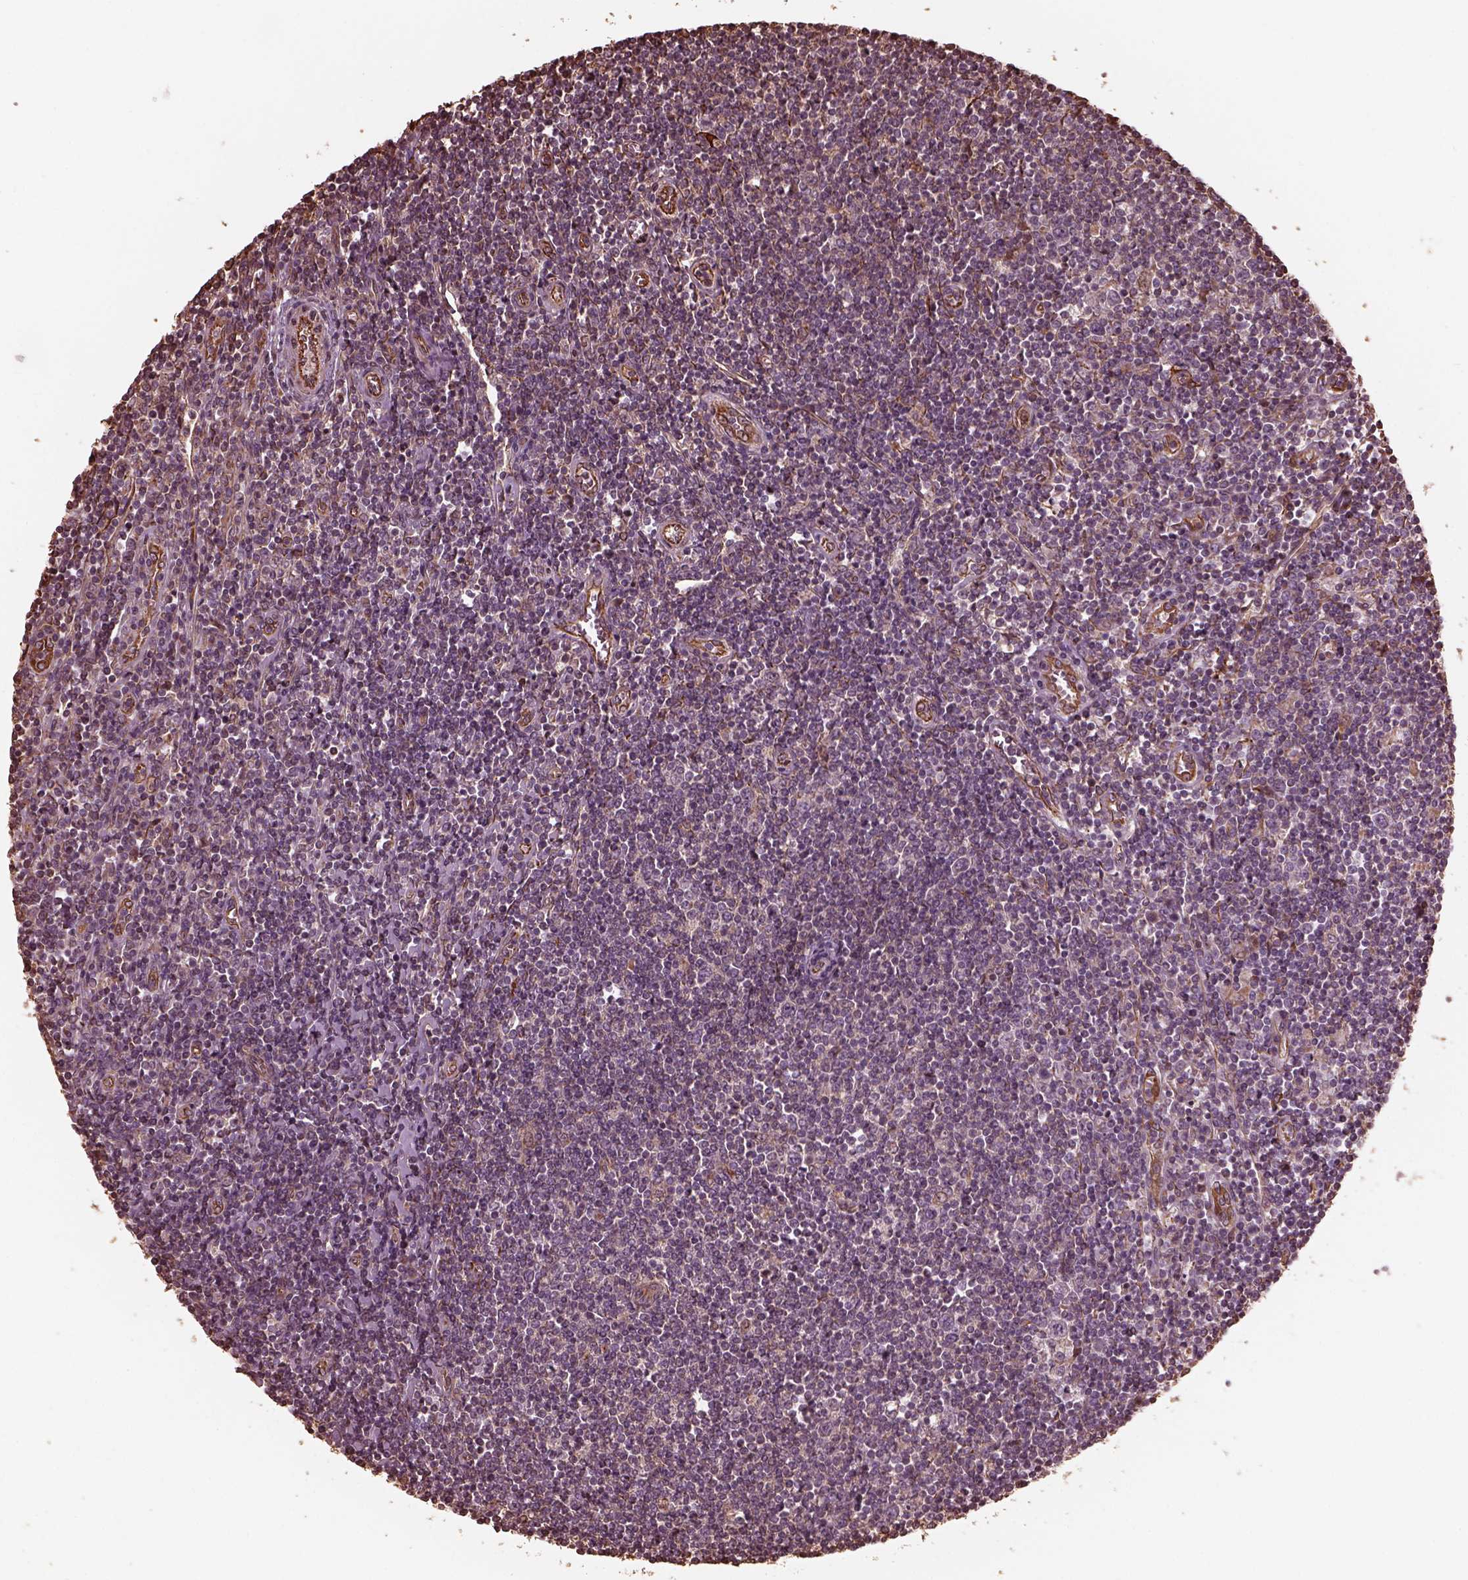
{"staining": {"intensity": "moderate", "quantity": ">75%", "location": "cytoplasmic/membranous"}, "tissue": "lymphoma", "cell_type": "Tumor cells", "image_type": "cancer", "snomed": [{"axis": "morphology", "description": "Hodgkin's disease, NOS"}, {"axis": "topography", "description": "Lymph node"}], "caption": "Immunohistochemistry (IHC) (DAB) staining of human lymphoma displays moderate cytoplasmic/membranous protein positivity in approximately >75% of tumor cells.", "gene": "GTPBP1", "patient": {"sex": "male", "age": 40}}